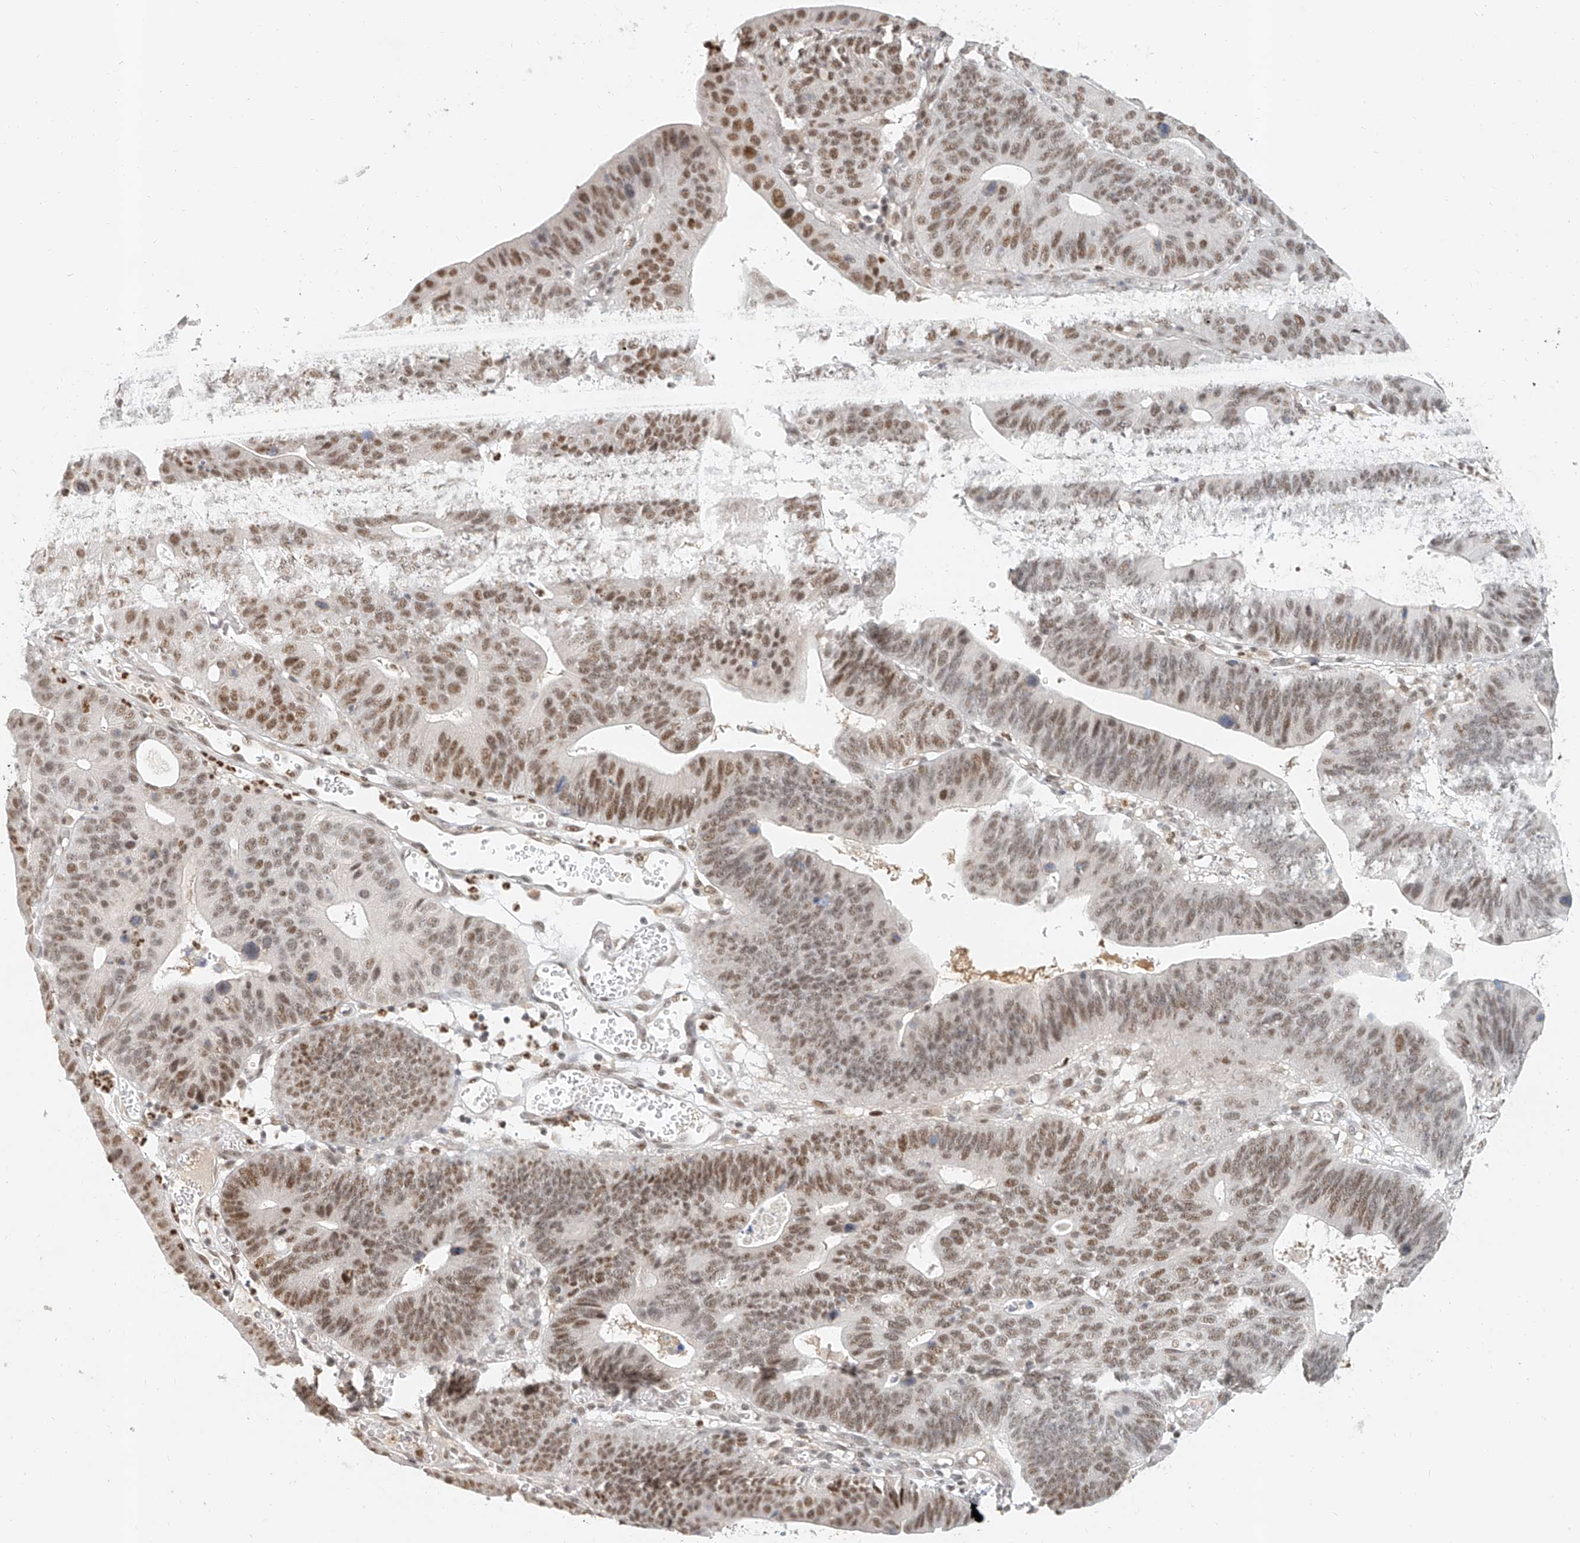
{"staining": {"intensity": "moderate", "quantity": ">75%", "location": "nuclear"}, "tissue": "stomach cancer", "cell_type": "Tumor cells", "image_type": "cancer", "snomed": [{"axis": "morphology", "description": "Adenocarcinoma, NOS"}, {"axis": "topography", "description": "Stomach"}], "caption": "A brown stain labels moderate nuclear expression of a protein in human stomach adenocarcinoma tumor cells. (Brightfield microscopy of DAB IHC at high magnification).", "gene": "CXorf58", "patient": {"sex": "male", "age": 59}}